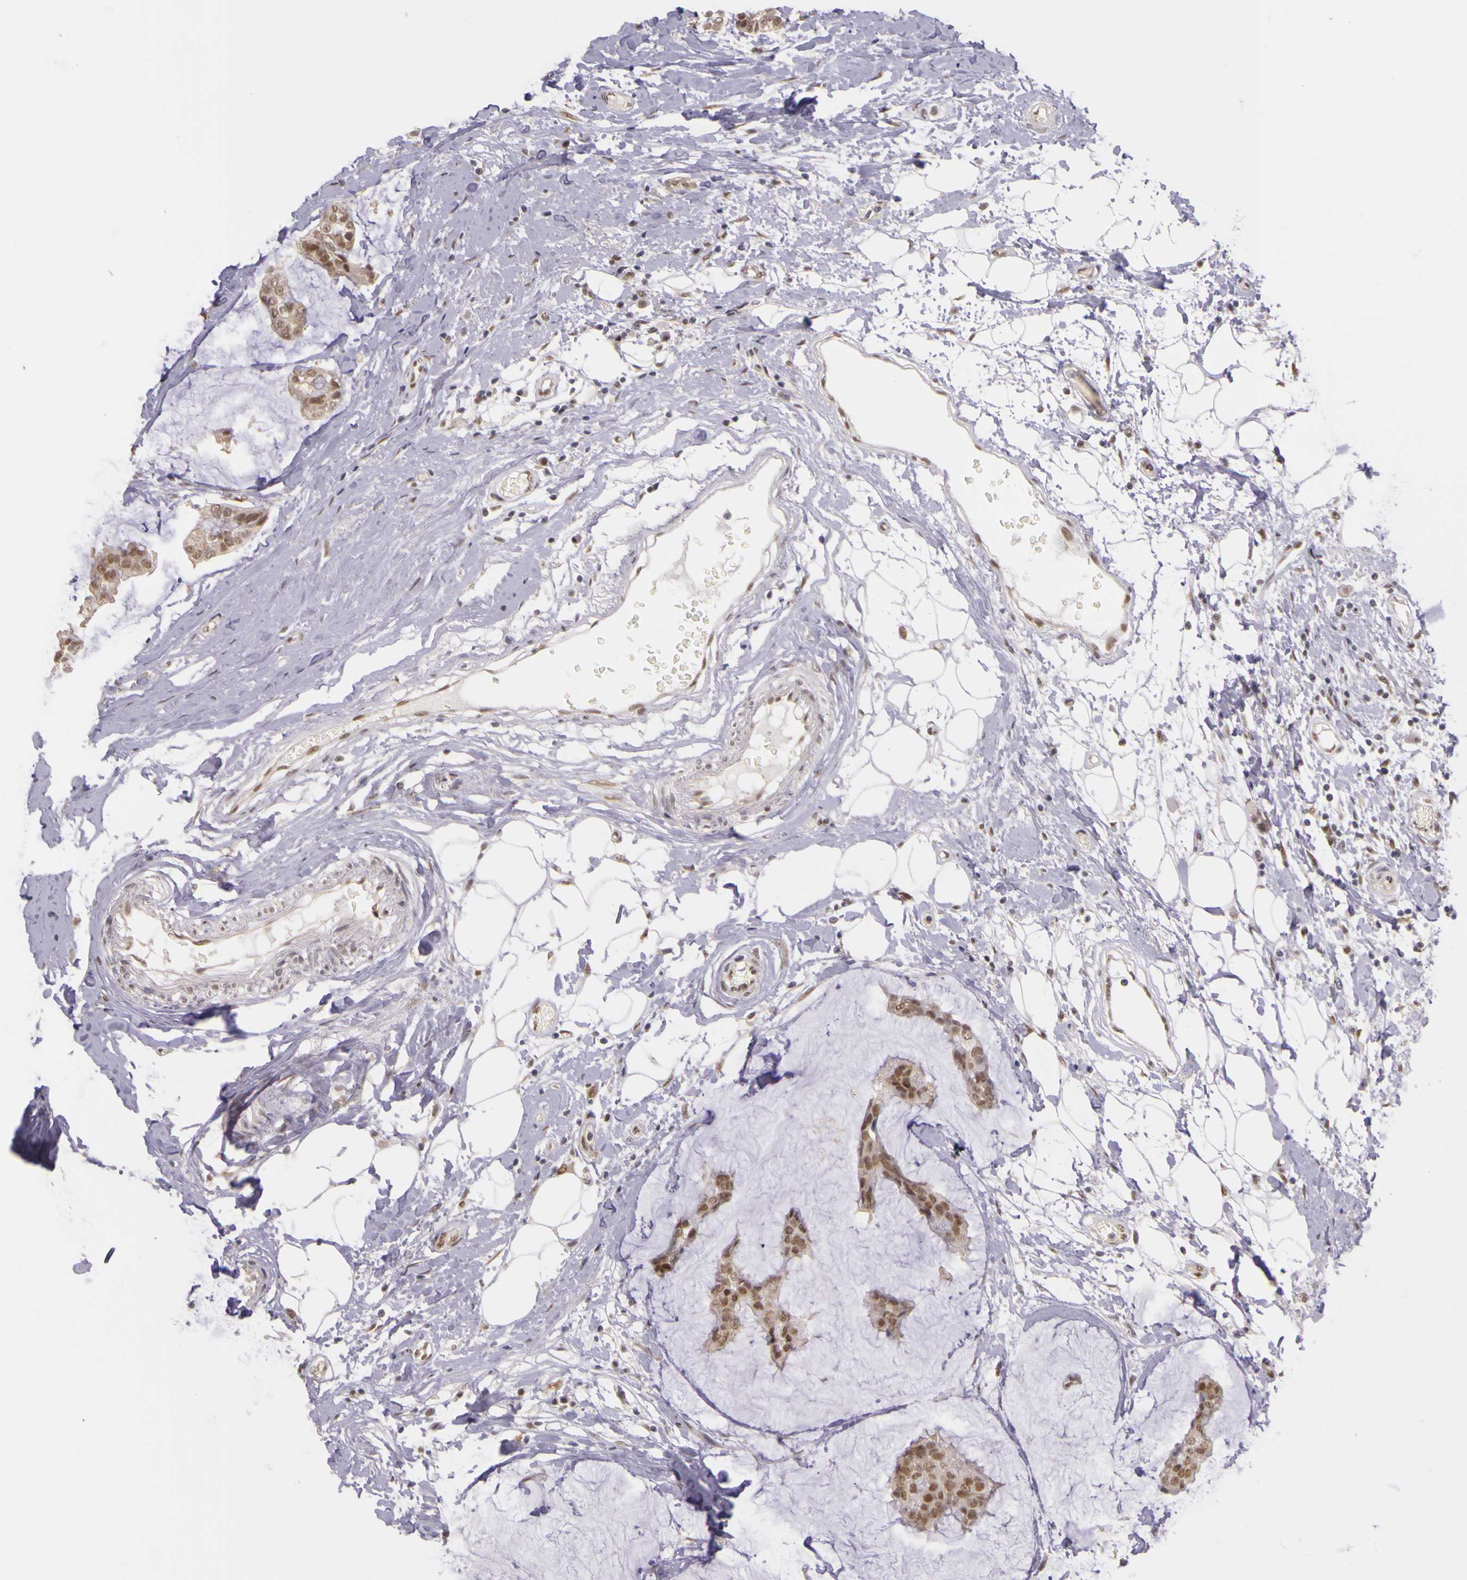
{"staining": {"intensity": "moderate", "quantity": ">75%", "location": "cytoplasmic/membranous,nuclear"}, "tissue": "breast cancer", "cell_type": "Tumor cells", "image_type": "cancer", "snomed": [{"axis": "morphology", "description": "Duct carcinoma"}, {"axis": "topography", "description": "Breast"}], "caption": "DAB immunohistochemical staining of breast cancer reveals moderate cytoplasmic/membranous and nuclear protein expression in about >75% of tumor cells.", "gene": "WDR13", "patient": {"sex": "female", "age": 93}}